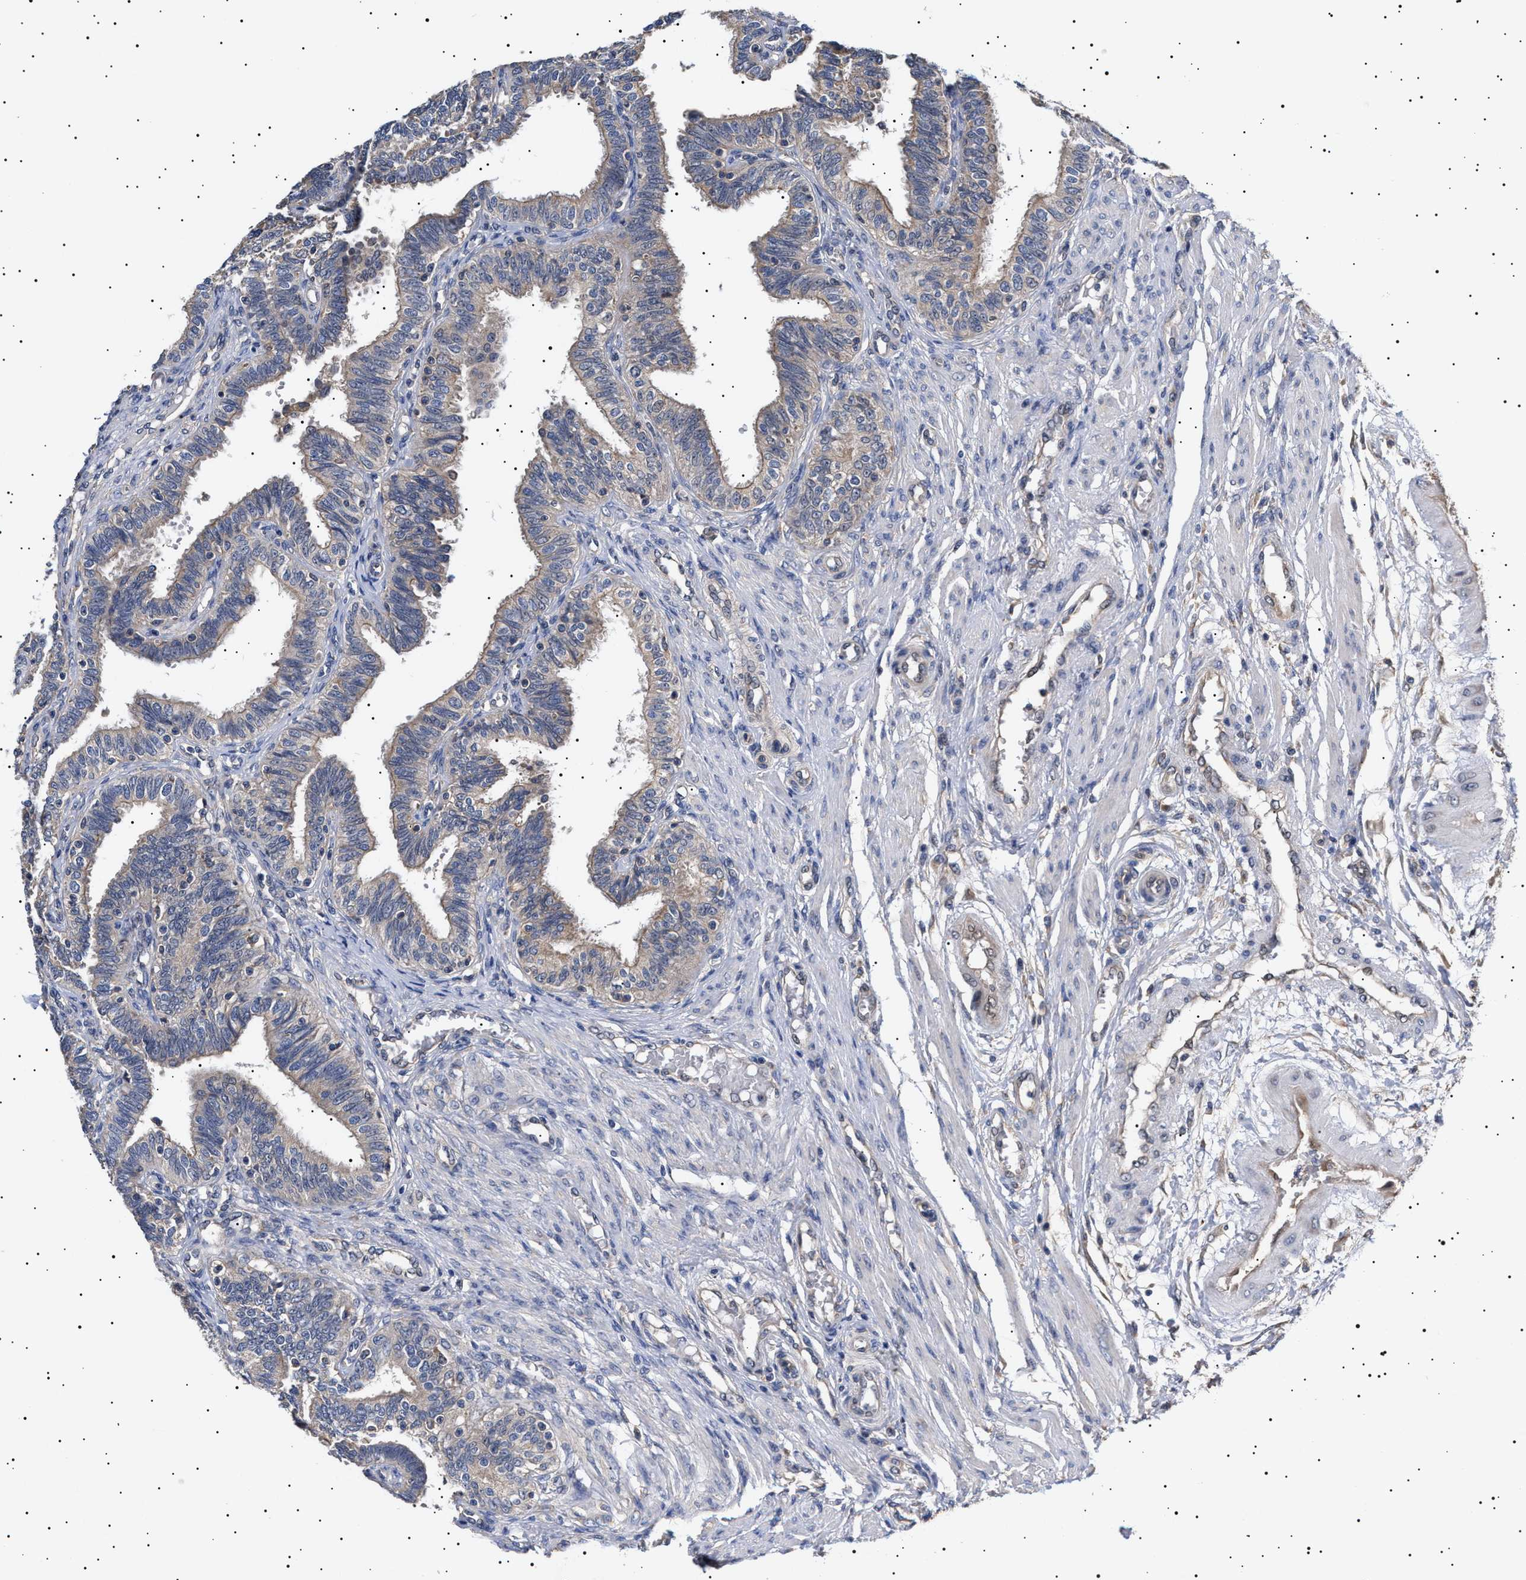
{"staining": {"intensity": "weak", "quantity": "25%-75%", "location": "cytoplasmic/membranous"}, "tissue": "fallopian tube", "cell_type": "Glandular cells", "image_type": "normal", "snomed": [{"axis": "morphology", "description": "Normal tissue, NOS"}, {"axis": "topography", "description": "Fallopian tube"}, {"axis": "topography", "description": "Placenta"}], "caption": "Immunohistochemistry (DAB (3,3'-diaminobenzidine)) staining of benign human fallopian tube reveals weak cytoplasmic/membranous protein staining in approximately 25%-75% of glandular cells. The staining is performed using DAB brown chromogen to label protein expression. The nuclei are counter-stained blue using hematoxylin.", "gene": "KRBA1", "patient": {"sex": "female", "age": 34}}